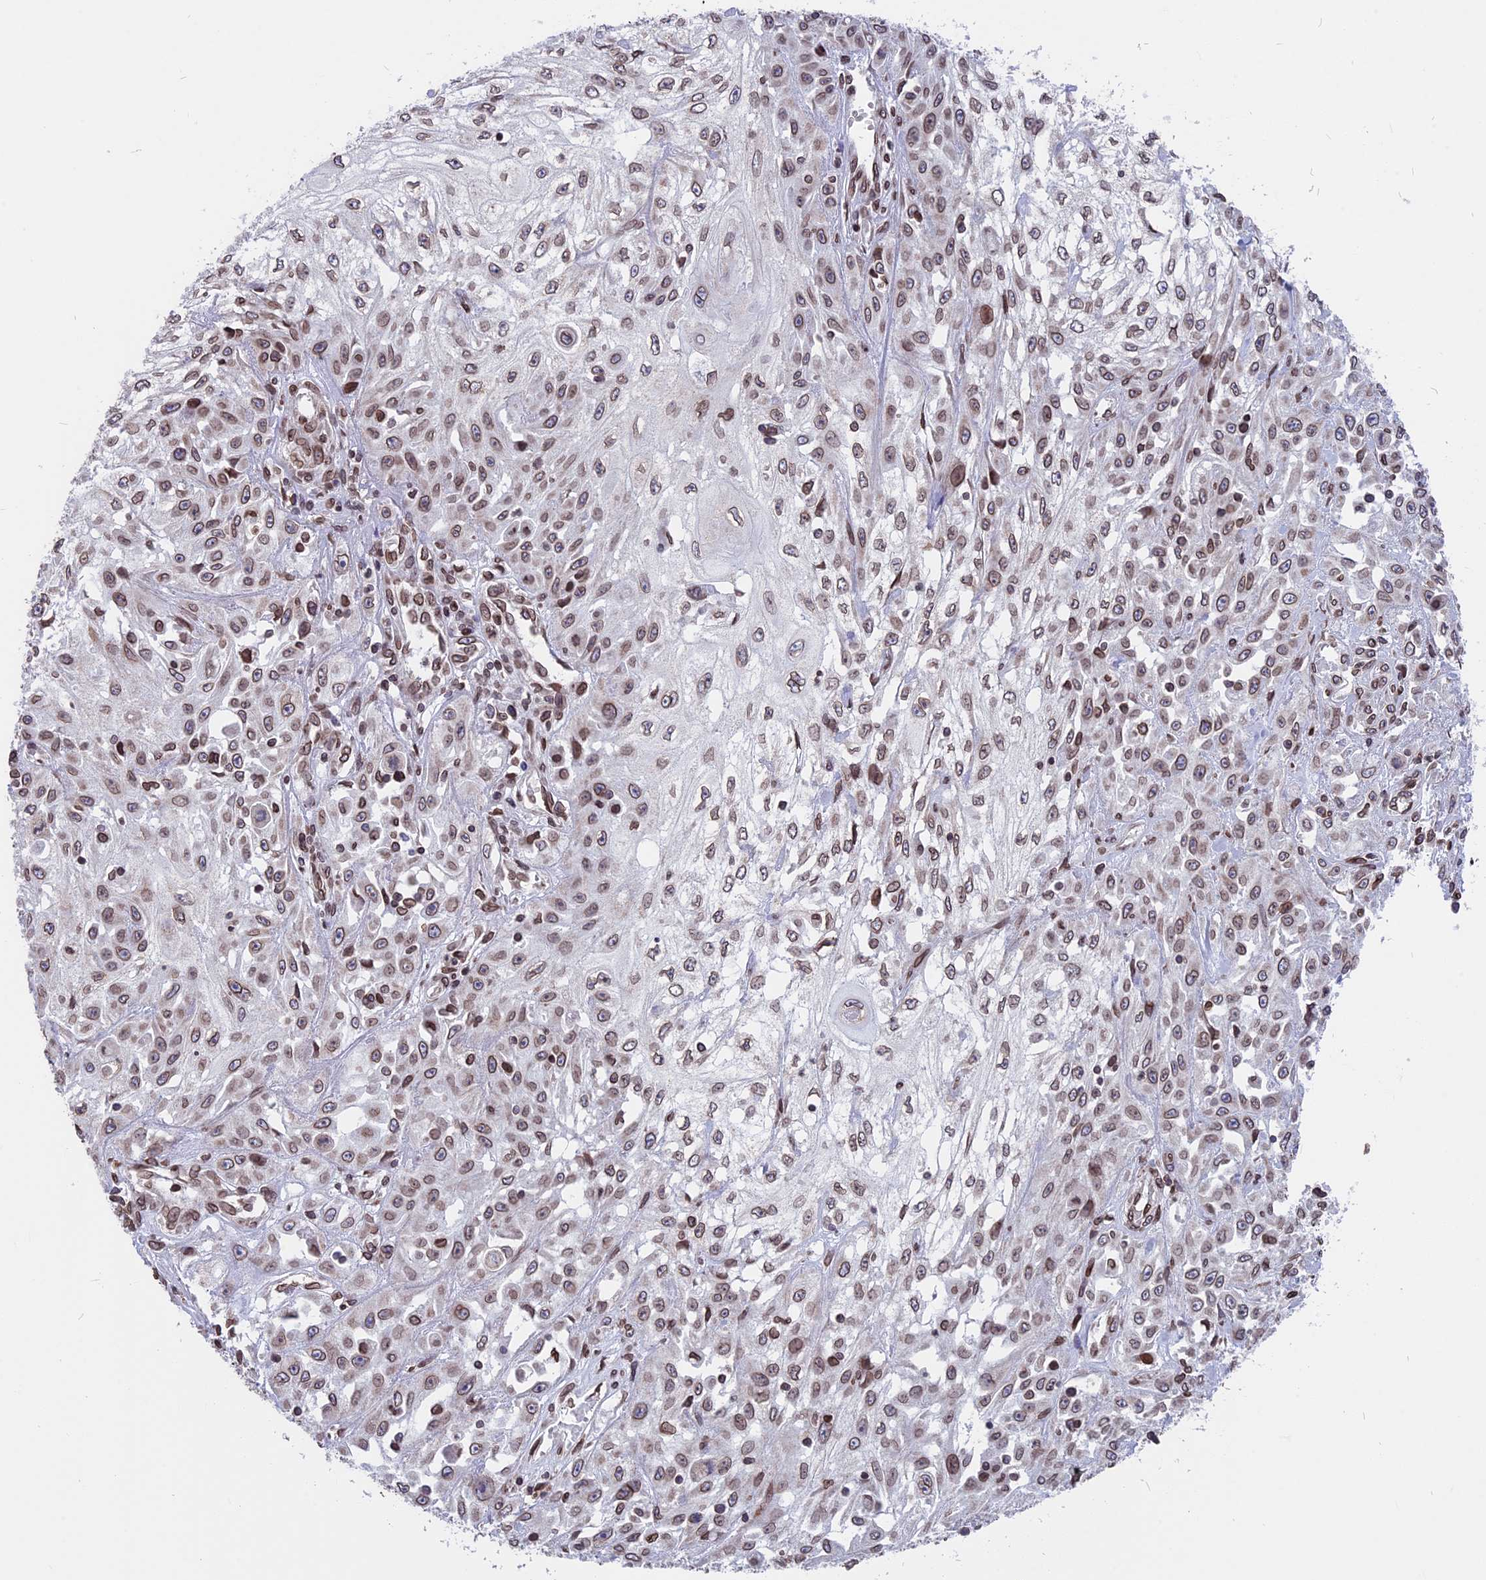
{"staining": {"intensity": "moderate", "quantity": ">75%", "location": "cytoplasmic/membranous,nuclear"}, "tissue": "skin cancer", "cell_type": "Tumor cells", "image_type": "cancer", "snomed": [{"axis": "morphology", "description": "Squamous cell carcinoma, NOS"}, {"axis": "morphology", "description": "Squamous cell carcinoma, metastatic, NOS"}, {"axis": "topography", "description": "Skin"}, {"axis": "topography", "description": "Lymph node"}], "caption": "Immunohistochemical staining of skin cancer reveals moderate cytoplasmic/membranous and nuclear protein staining in approximately >75% of tumor cells.", "gene": "PTCHD4", "patient": {"sex": "male", "age": 75}}